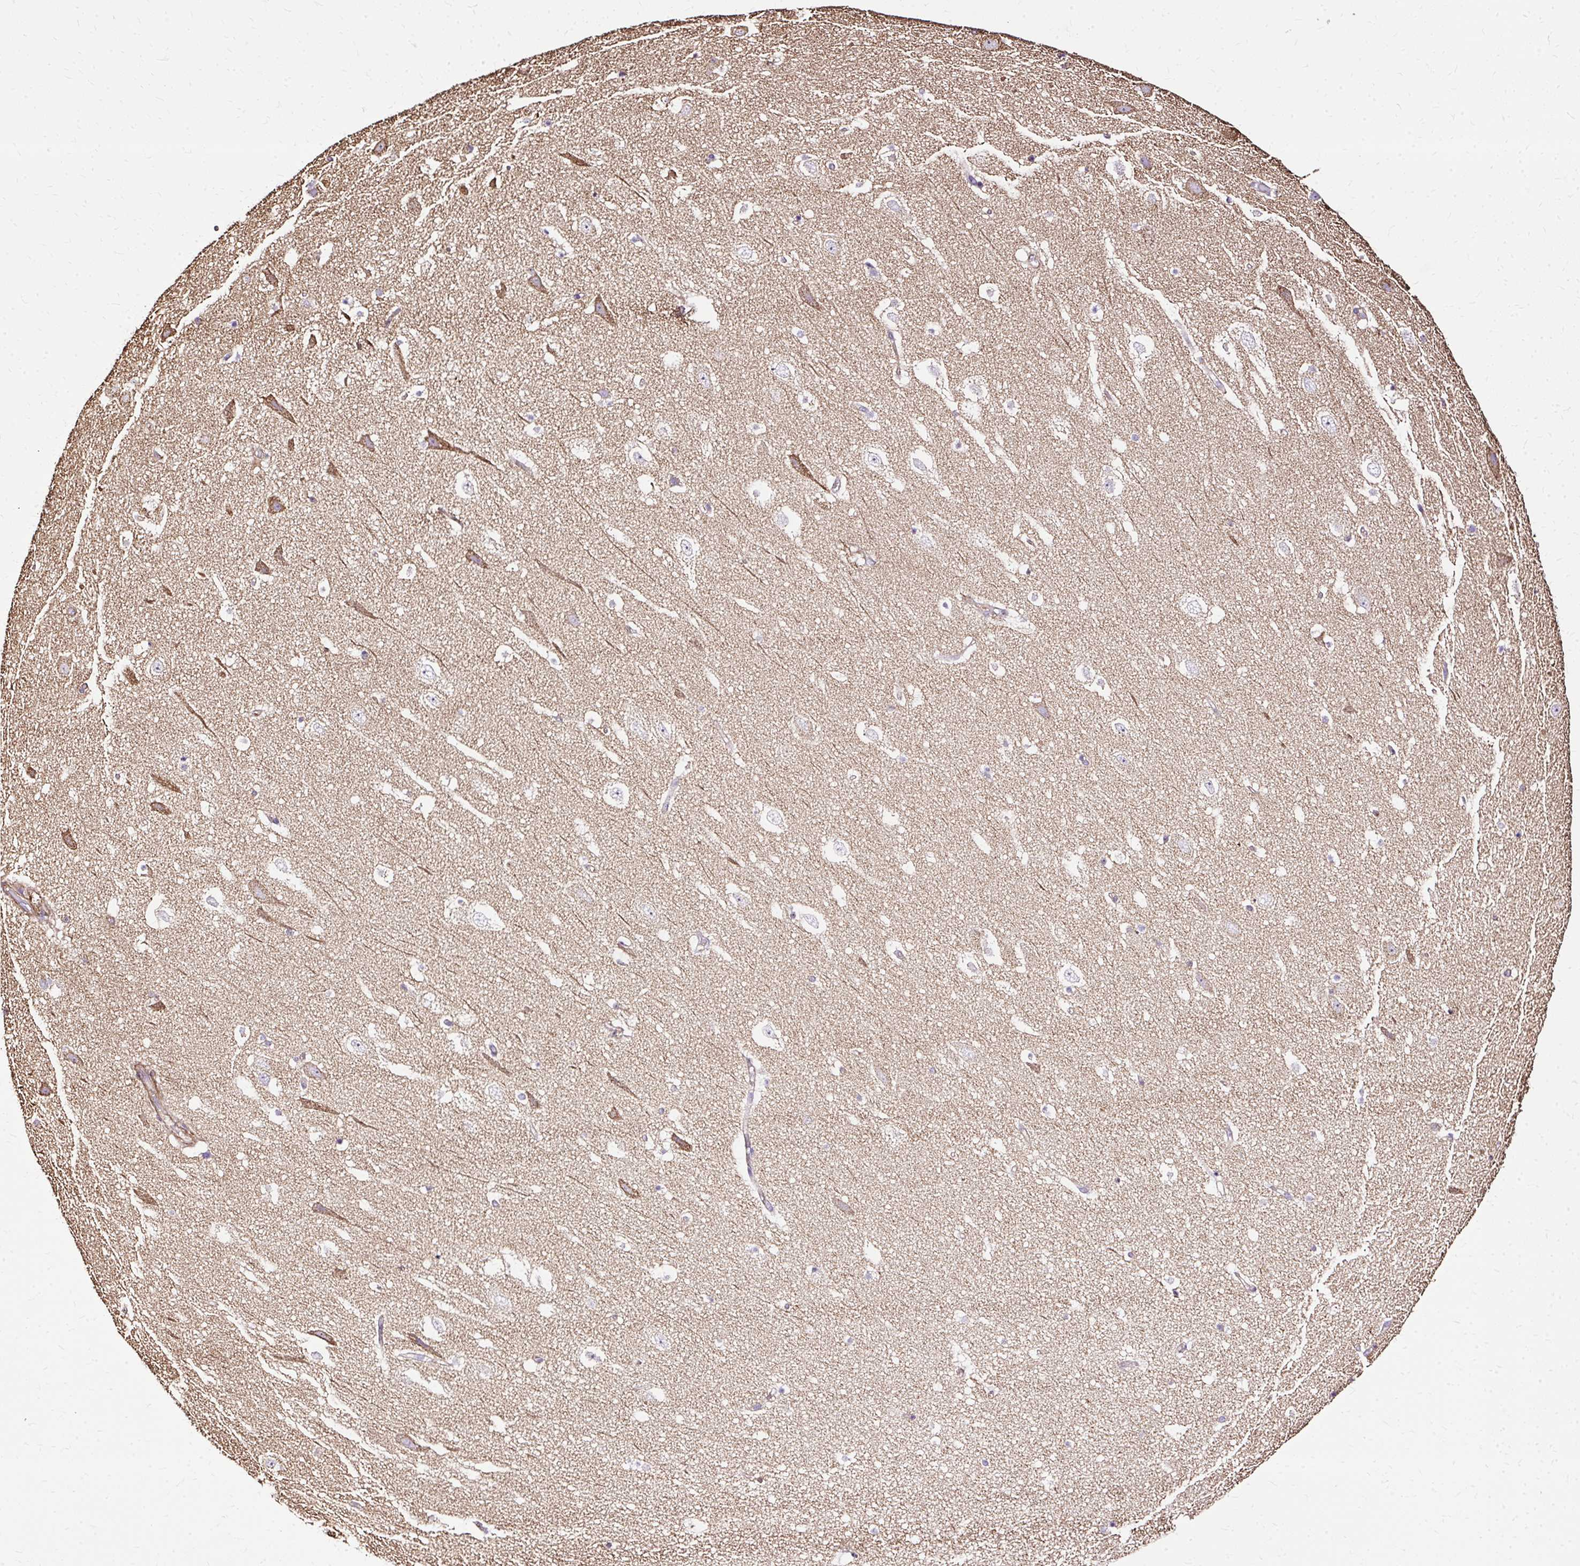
{"staining": {"intensity": "weak", "quantity": "<25%", "location": "cytoplasmic/membranous"}, "tissue": "hippocampus", "cell_type": "Glial cells", "image_type": "normal", "snomed": [{"axis": "morphology", "description": "Normal tissue, NOS"}, {"axis": "topography", "description": "Hippocampus"}], "caption": "Glial cells show no significant protein expression in unremarkable hippocampus. The staining is performed using DAB brown chromogen with nuclei counter-stained in using hematoxylin.", "gene": "KLHL11", "patient": {"sex": "male", "age": 37}}